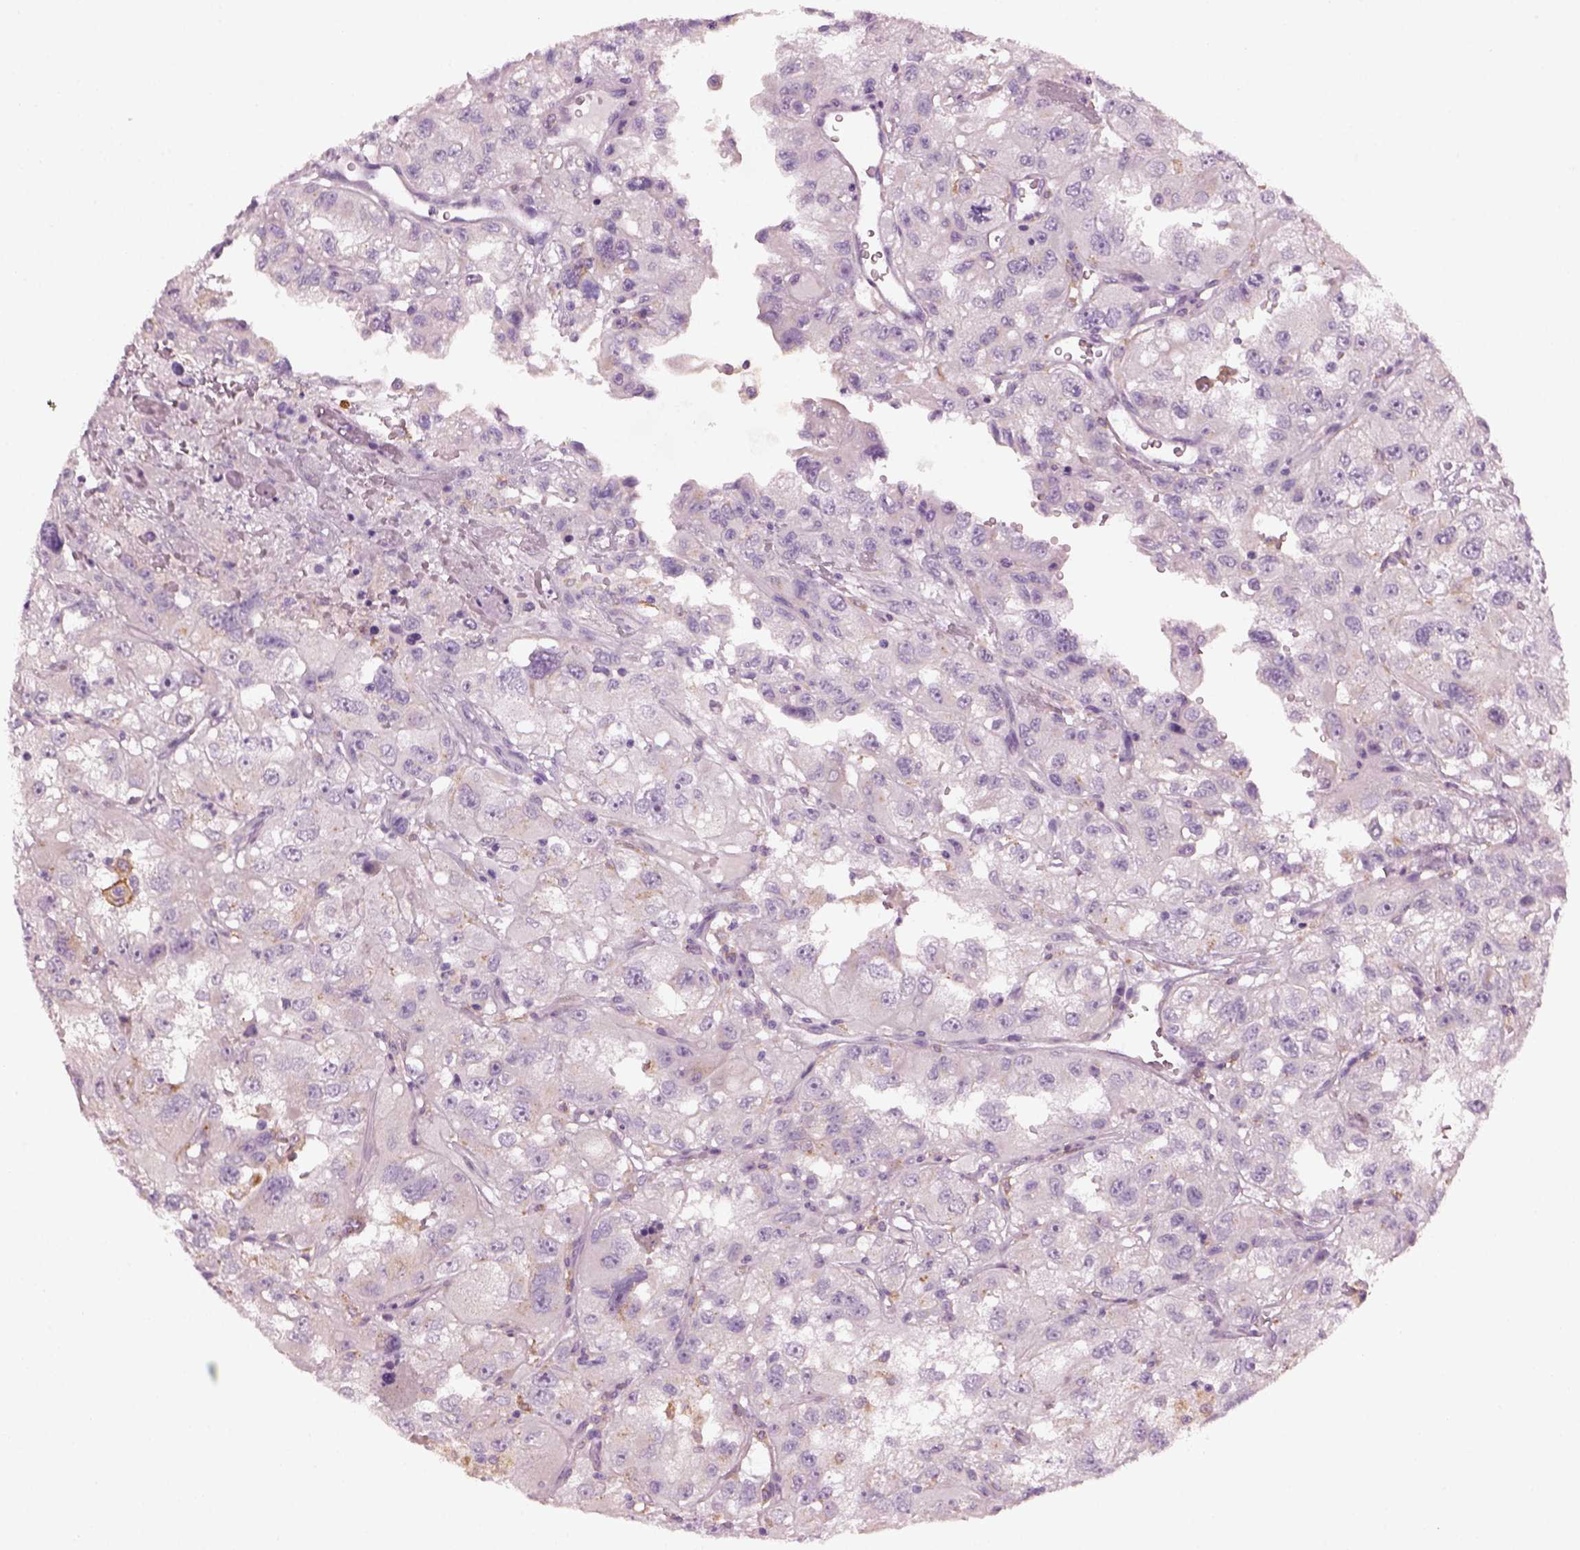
{"staining": {"intensity": "negative", "quantity": "none", "location": "none"}, "tissue": "renal cancer", "cell_type": "Tumor cells", "image_type": "cancer", "snomed": [{"axis": "morphology", "description": "Adenocarcinoma, NOS"}, {"axis": "topography", "description": "Kidney"}], "caption": "An image of renal adenocarcinoma stained for a protein displays no brown staining in tumor cells.", "gene": "TMEM231", "patient": {"sex": "male", "age": 64}}